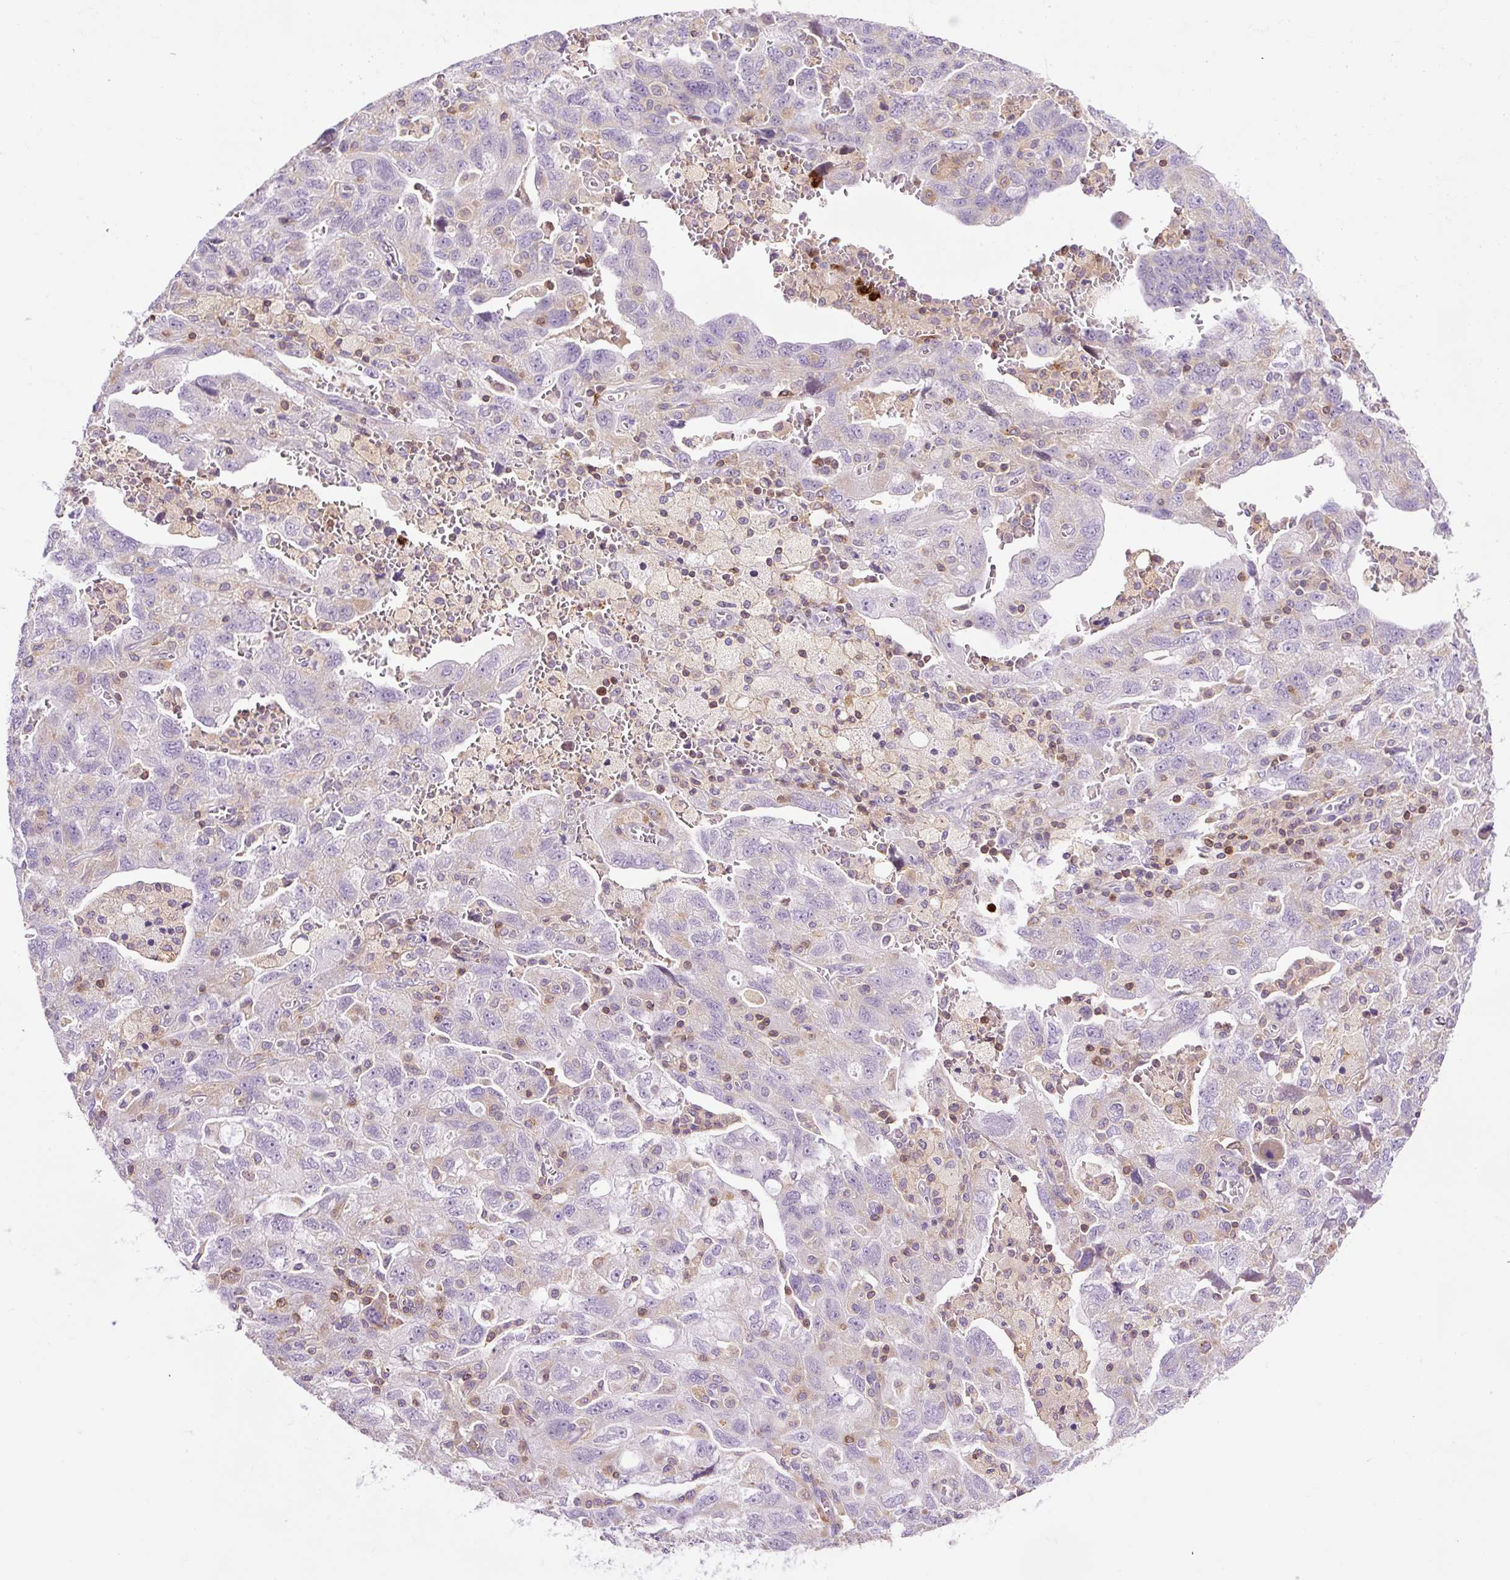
{"staining": {"intensity": "negative", "quantity": "none", "location": "none"}, "tissue": "ovarian cancer", "cell_type": "Tumor cells", "image_type": "cancer", "snomed": [{"axis": "morphology", "description": "Carcinoma, NOS"}, {"axis": "morphology", "description": "Cystadenocarcinoma, serous, NOS"}, {"axis": "topography", "description": "Ovary"}], "caption": "High magnification brightfield microscopy of ovarian cancer (carcinoma) stained with DAB (3,3'-diaminobenzidine) (brown) and counterstained with hematoxylin (blue): tumor cells show no significant positivity.", "gene": "CD83", "patient": {"sex": "female", "age": 69}}